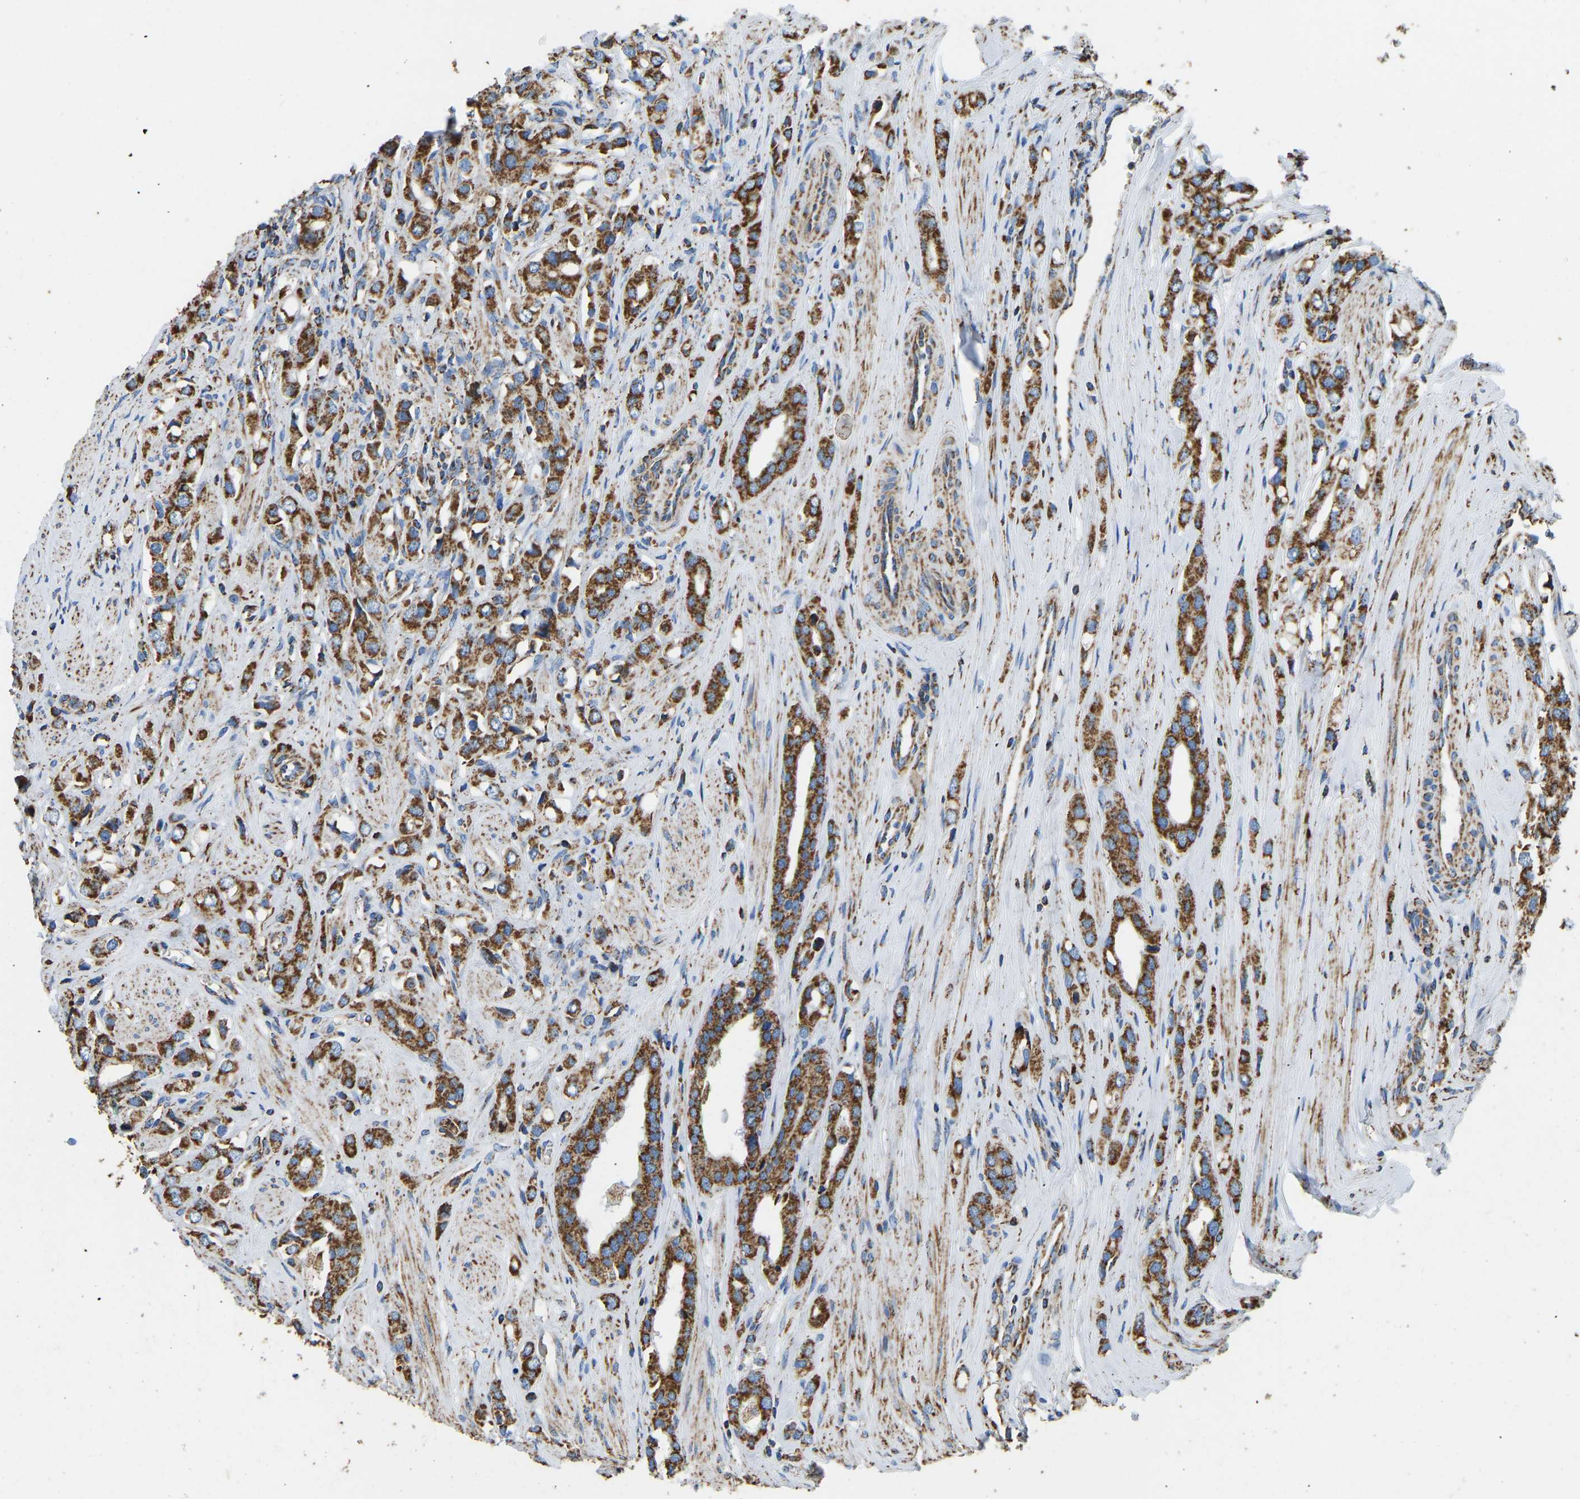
{"staining": {"intensity": "strong", "quantity": ">75%", "location": "cytoplasmic/membranous"}, "tissue": "prostate cancer", "cell_type": "Tumor cells", "image_type": "cancer", "snomed": [{"axis": "morphology", "description": "Adenocarcinoma, High grade"}, {"axis": "topography", "description": "Prostate"}], "caption": "Human adenocarcinoma (high-grade) (prostate) stained with a brown dye reveals strong cytoplasmic/membranous positive positivity in about >75% of tumor cells.", "gene": "IRX6", "patient": {"sex": "male", "age": 52}}